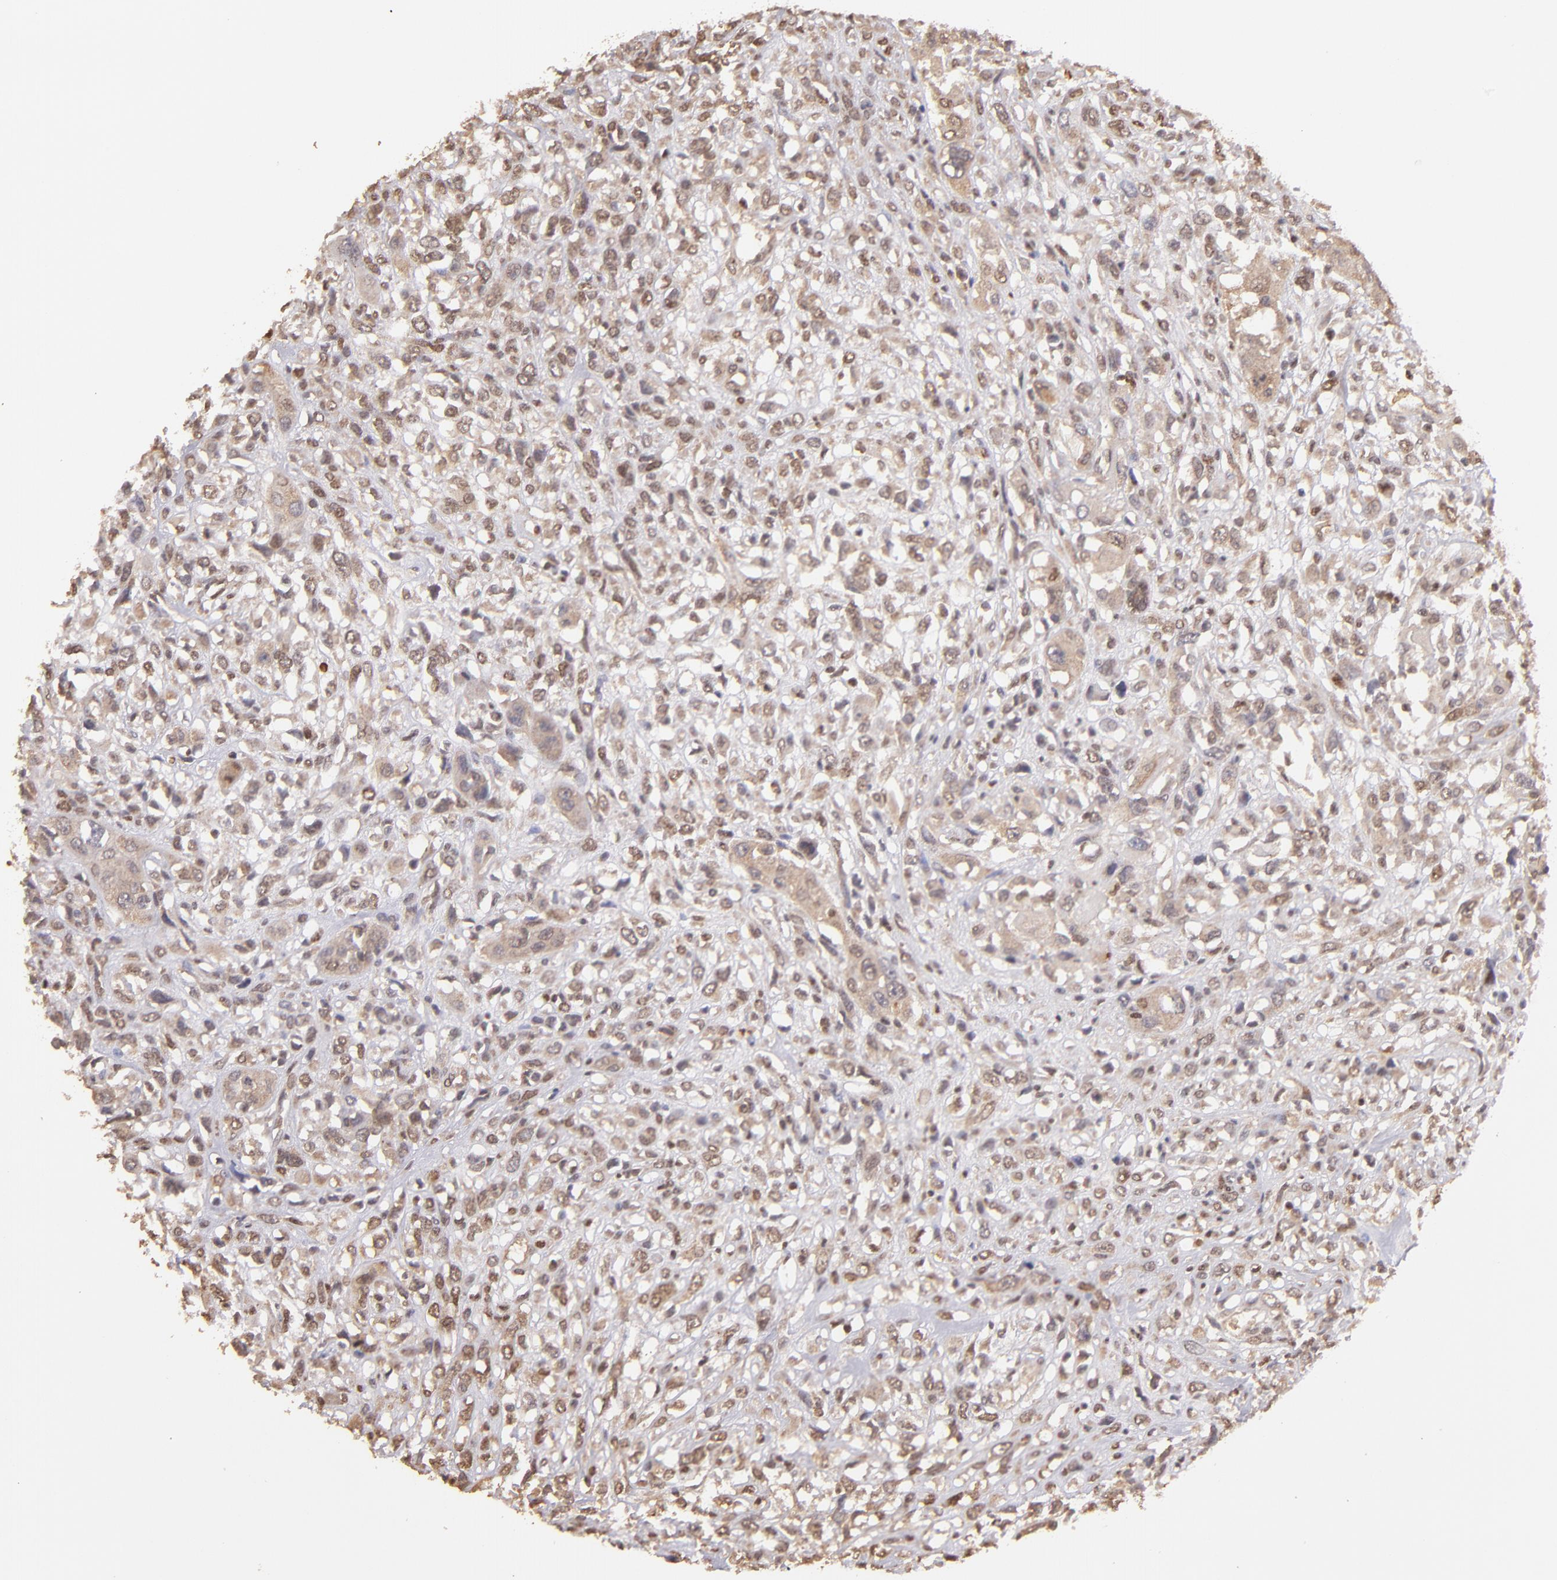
{"staining": {"intensity": "moderate", "quantity": ">75%", "location": "cytoplasmic/membranous"}, "tissue": "head and neck cancer", "cell_type": "Tumor cells", "image_type": "cancer", "snomed": [{"axis": "morphology", "description": "Neoplasm, malignant, NOS"}, {"axis": "topography", "description": "Salivary gland"}, {"axis": "topography", "description": "Head-Neck"}], "caption": "Immunohistochemistry micrograph of human head and neck neoplasm (malignant) stained for a protein (brown), which shows medium levels of moderate cytoplasmic/membranous positivity in approximately >75% of tumor cells.", "gene": "SERPINC1", "patient": {"sex": "male", "age": 43}}